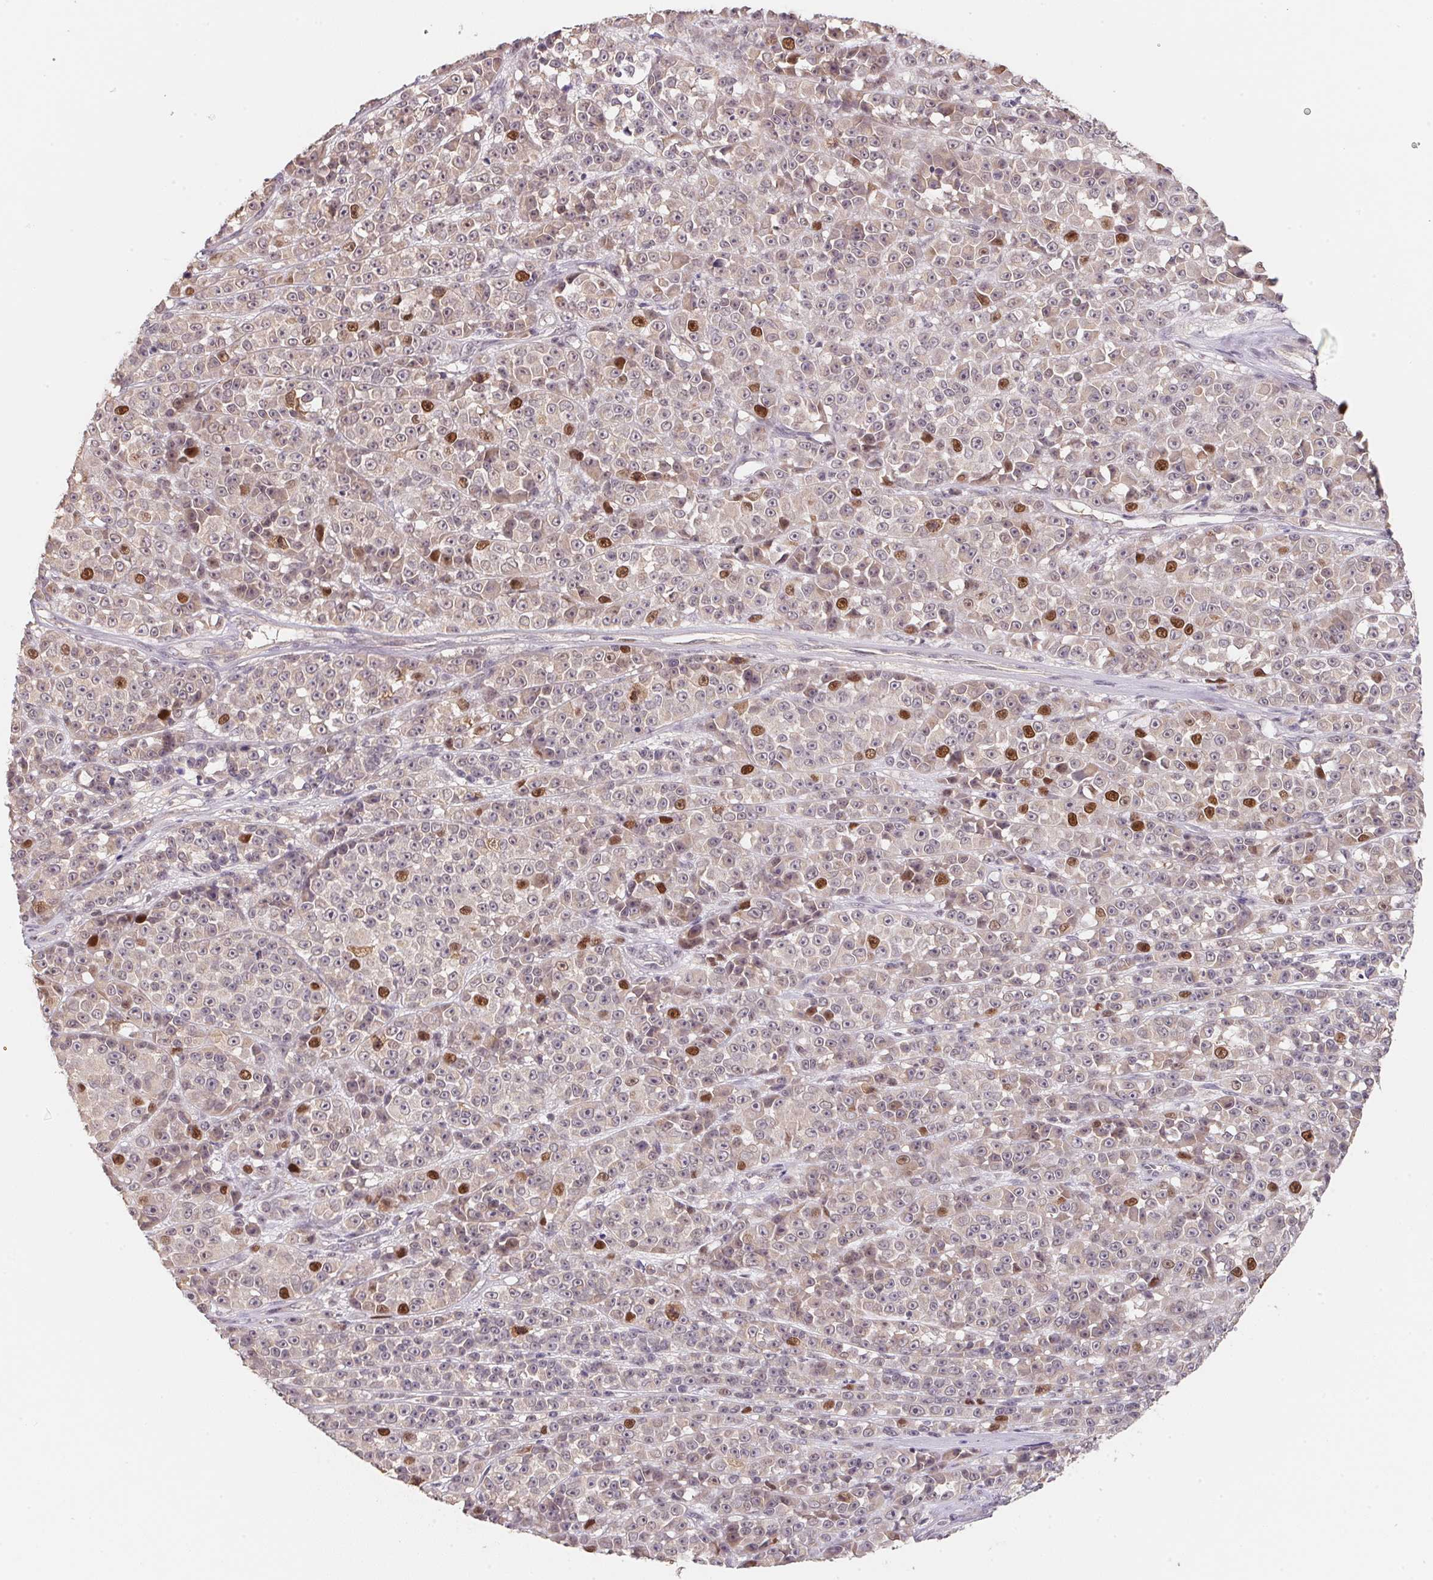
{"staining": {"intensity": "moderate", "quantity": "<25%", "location": "nuclear"}, "tissue": "melanoma", "cell_type": "Tumor cells", "image_type": "cancer", "snomed": [{"axis": "morphology", "description": "Malignant melanoma, NOS"}, {"axis": "topography", "description": "Skin"}, {"axis": "topography", "description": "Skin of back"}], "caption": "Protein analysis of melanoma tissue reveals moderate nuclear expression in about <25% of tumor cells. Nuclei are stained in blue.", "gene": "KIFC1", "patient": {"sex": "male", "age": 91}}